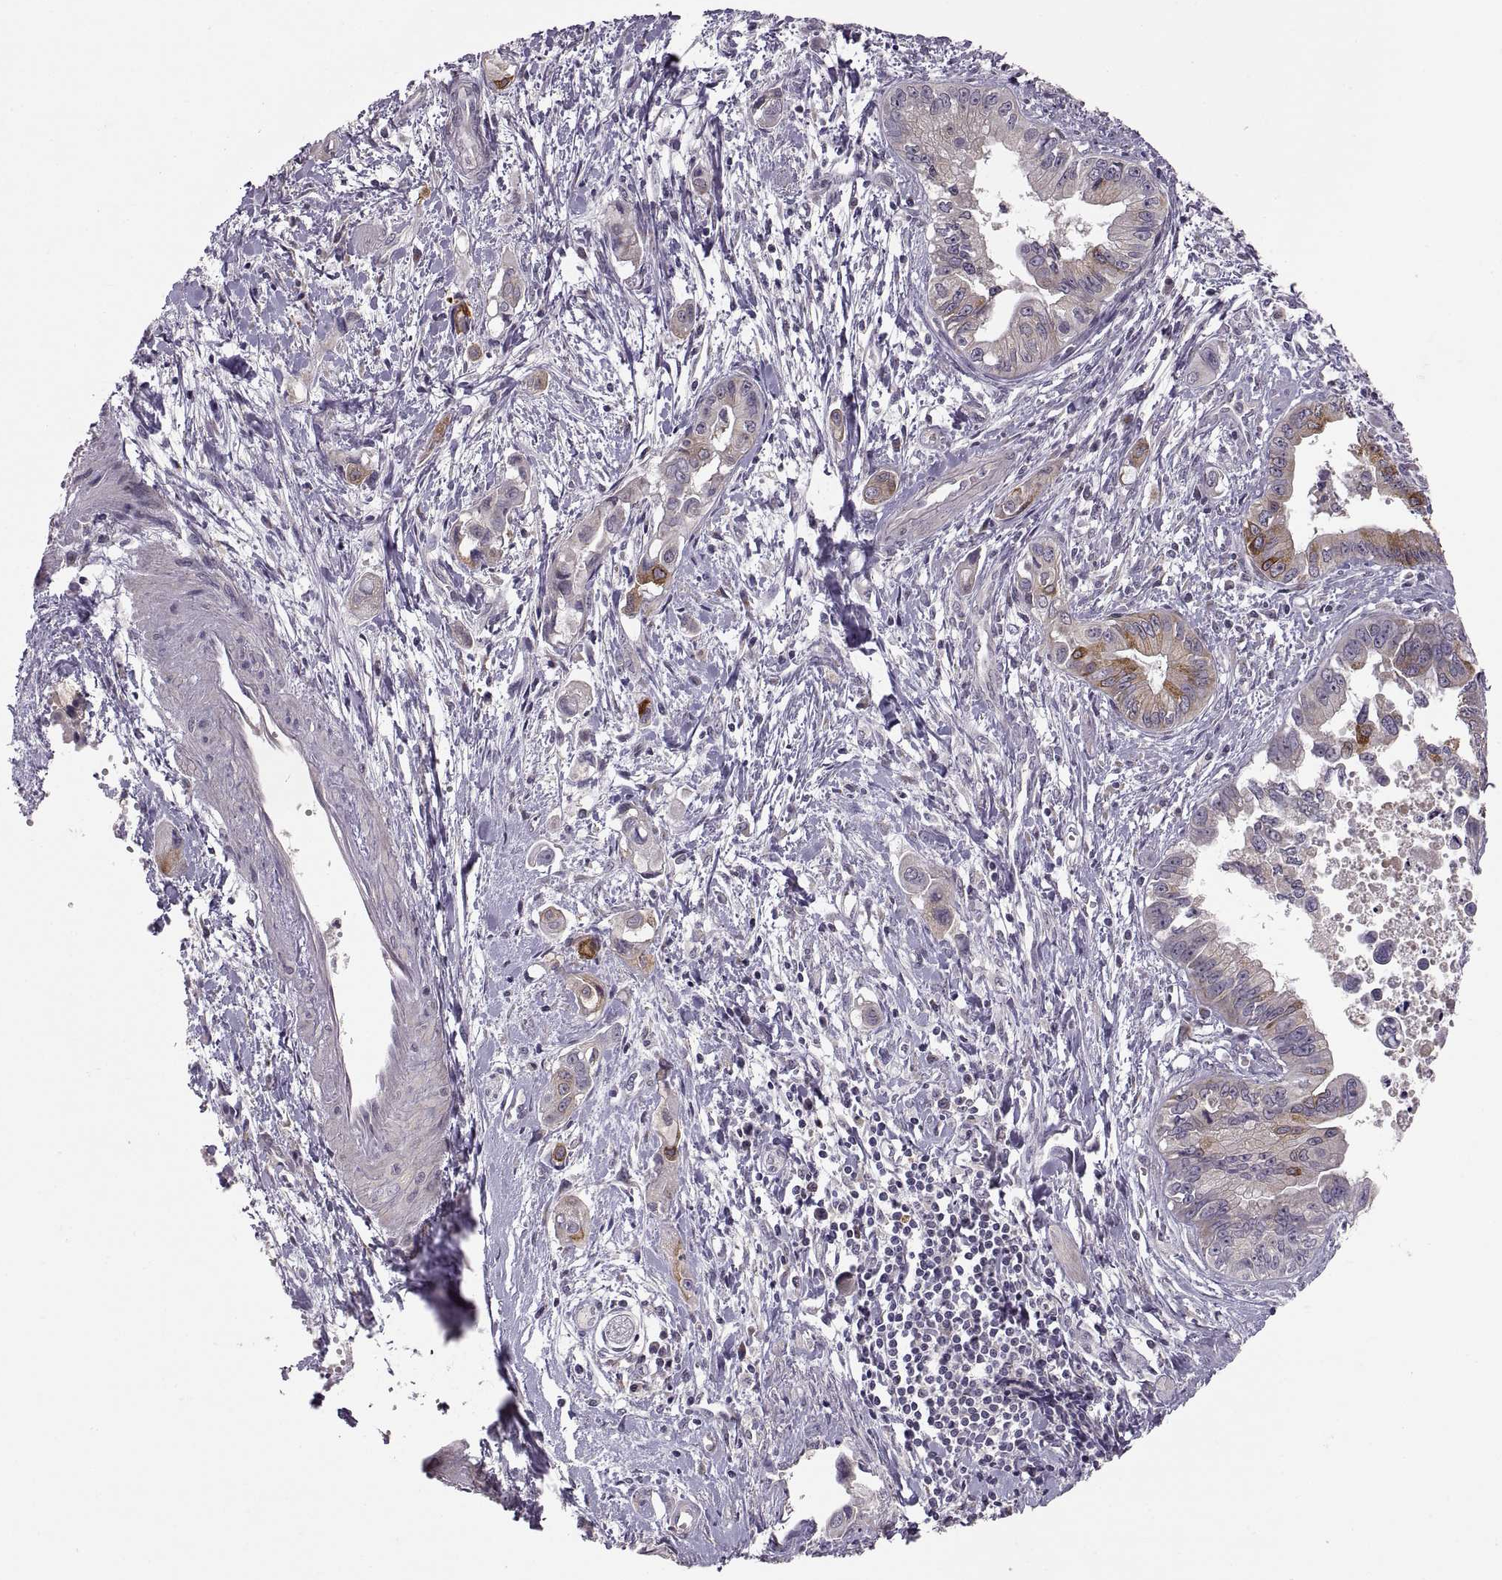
{"staining": {"intensity": "strong", "quantity": "<25%", "location": "cytoplasmic/membranous"}, "tissue": "pancreatic cancer", "cell_type": "Tumor cells", "image_type": "cancer", "snomed": [{"axis": "morphology", "description": "Adenocarcinoma, NOS"}, {"axis": "topography", "description": "Pancreas"}], "caption": "Pancreatic adenocarcinoma stained with a brown dye displays strong cytoplasmic/membranous positive staining in about <25% of tumor cells.", "gene": "HMGCR", "patient": {"sex": "male", "age": 60}}